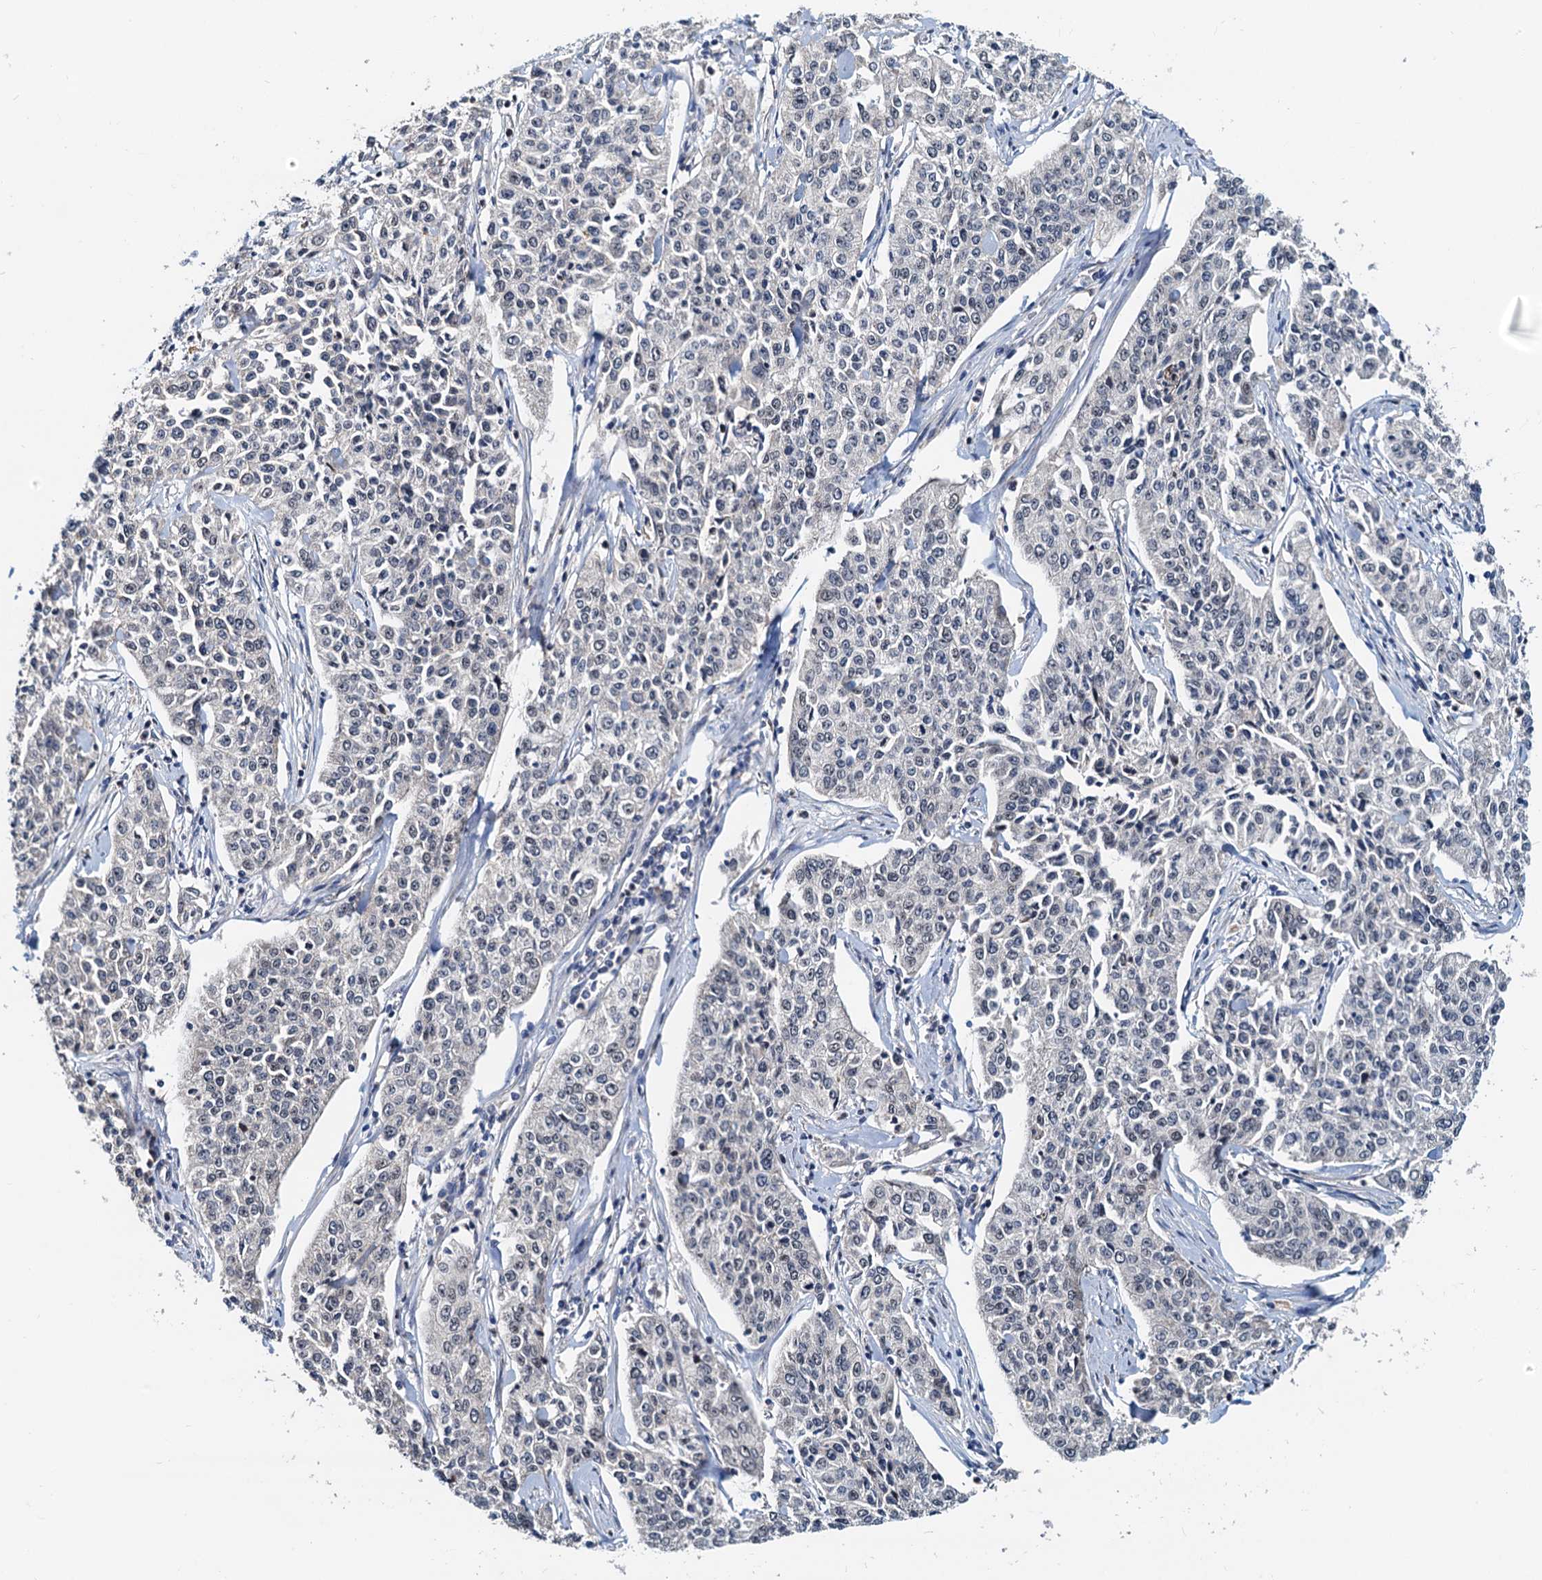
{"staining": {"intensity": "negative", "quantity": "none", "location": "none"}, "tissue": "cervical cancer", "cell_type": "Tumor cells", "image_type": "cancer", "snomed": [{"axis": "morphology", "description": "Squamous cell carcinoma, NOS"}, {"axis": "topography", "description": "Cervix"}], "caption": "There is no significant staining in tumor cells of squamous cell carcinoma (cervical).", "gene": "MCMBP", "patient": {"sex": "female", "age": 35}}